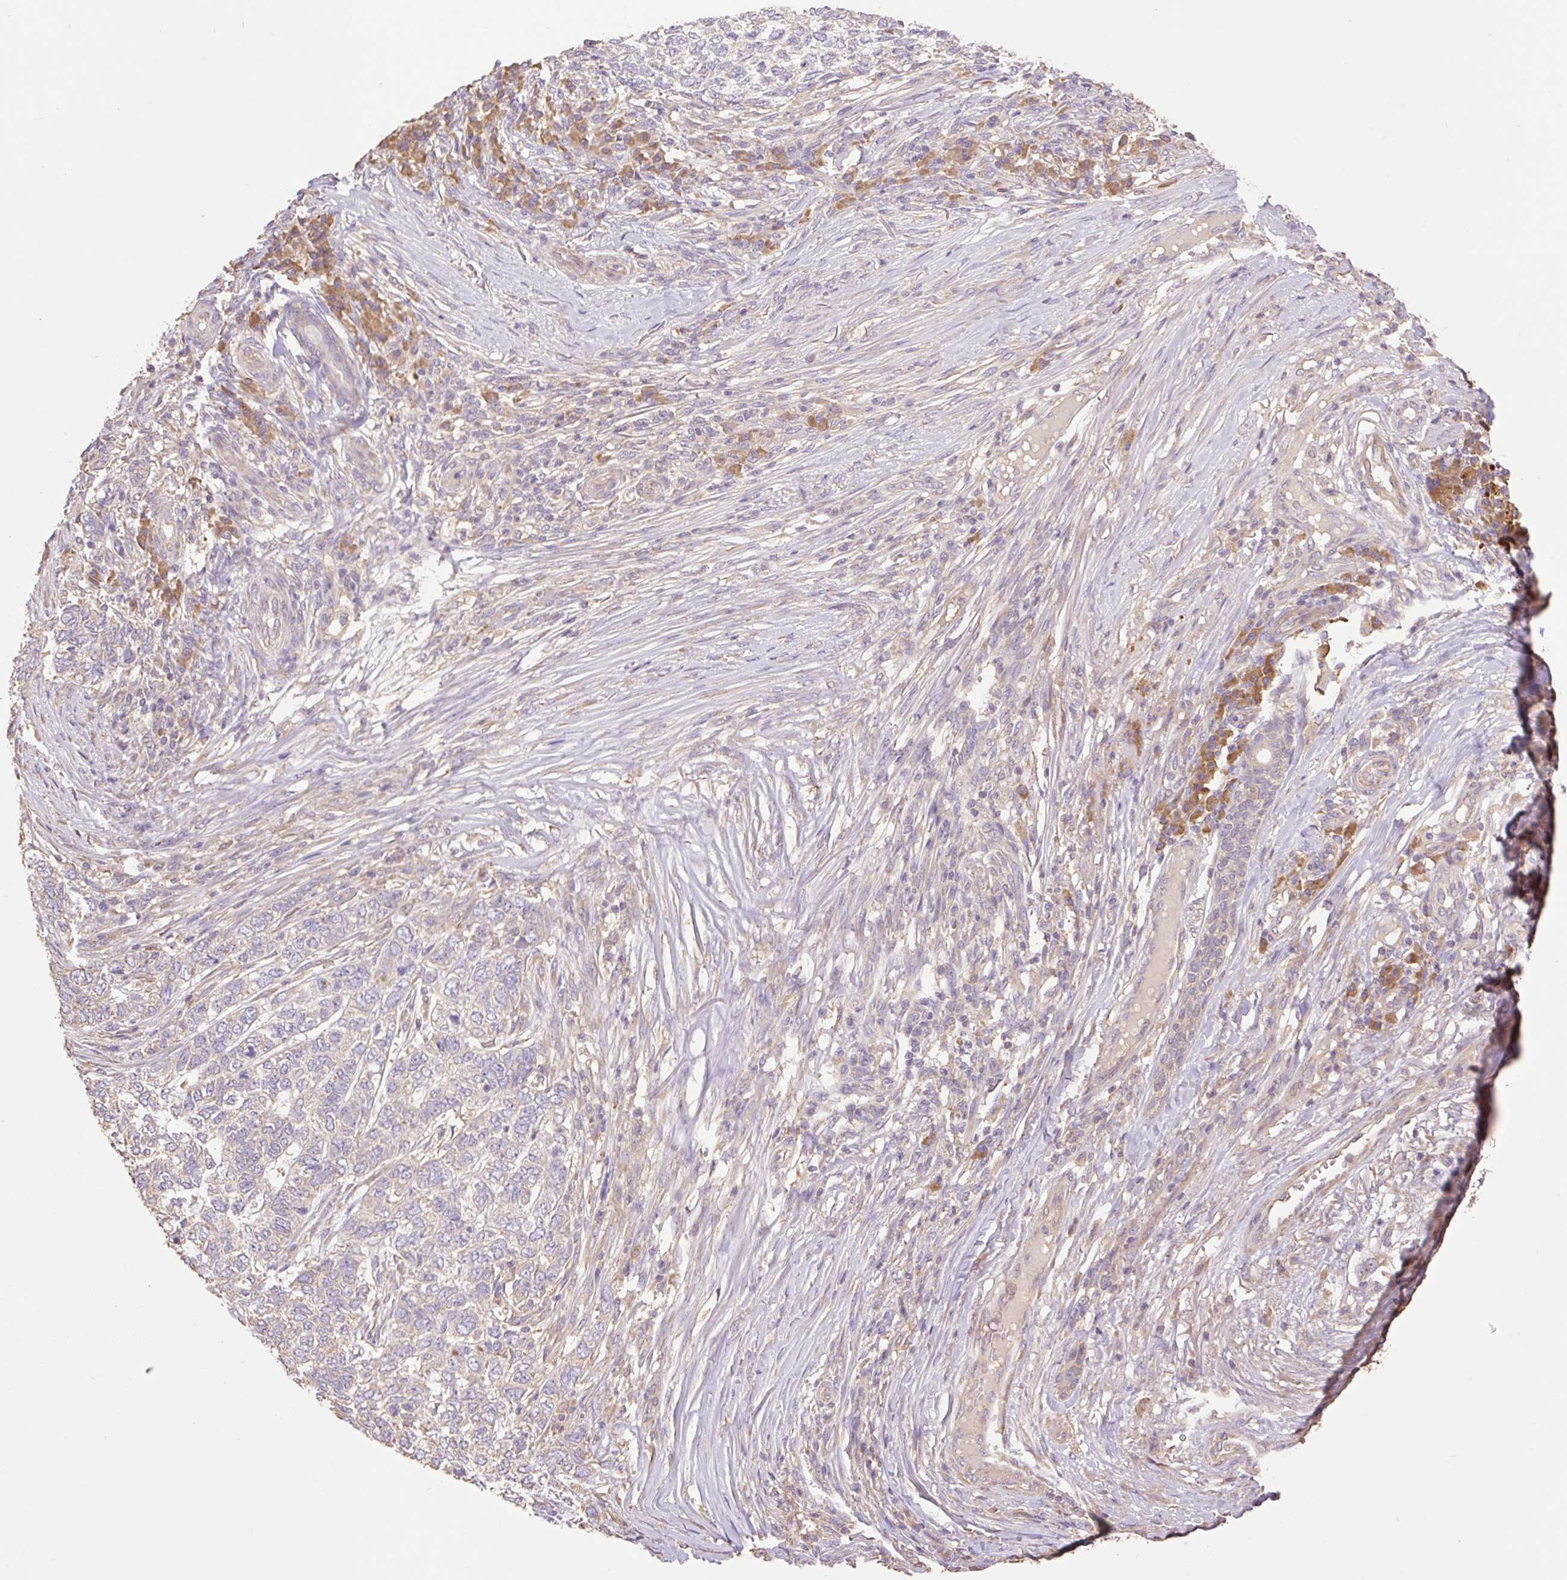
{"staining": {"intensity": "negative", "quantity": "none", "location": "none"}, "tissue": "skin cancer", "cell_type": "Tumor cells", "image_type": "cancer", "snomed": [{"axis": "morphology", "description": "Basal cell carcinoma"}, {"axis": "topography", "description": "Skin"}], "caption": "A photomicrograph of skin basal cell carcinoma stained for a protein exhibits no brown staining in tumor cells. Brightfield microscopy of IHC stained with DAB (brown) and hematoxylin (blue), captured at high magnification.", "gene": "DESI1", "patient": {"sex": "female", "age": 65}}